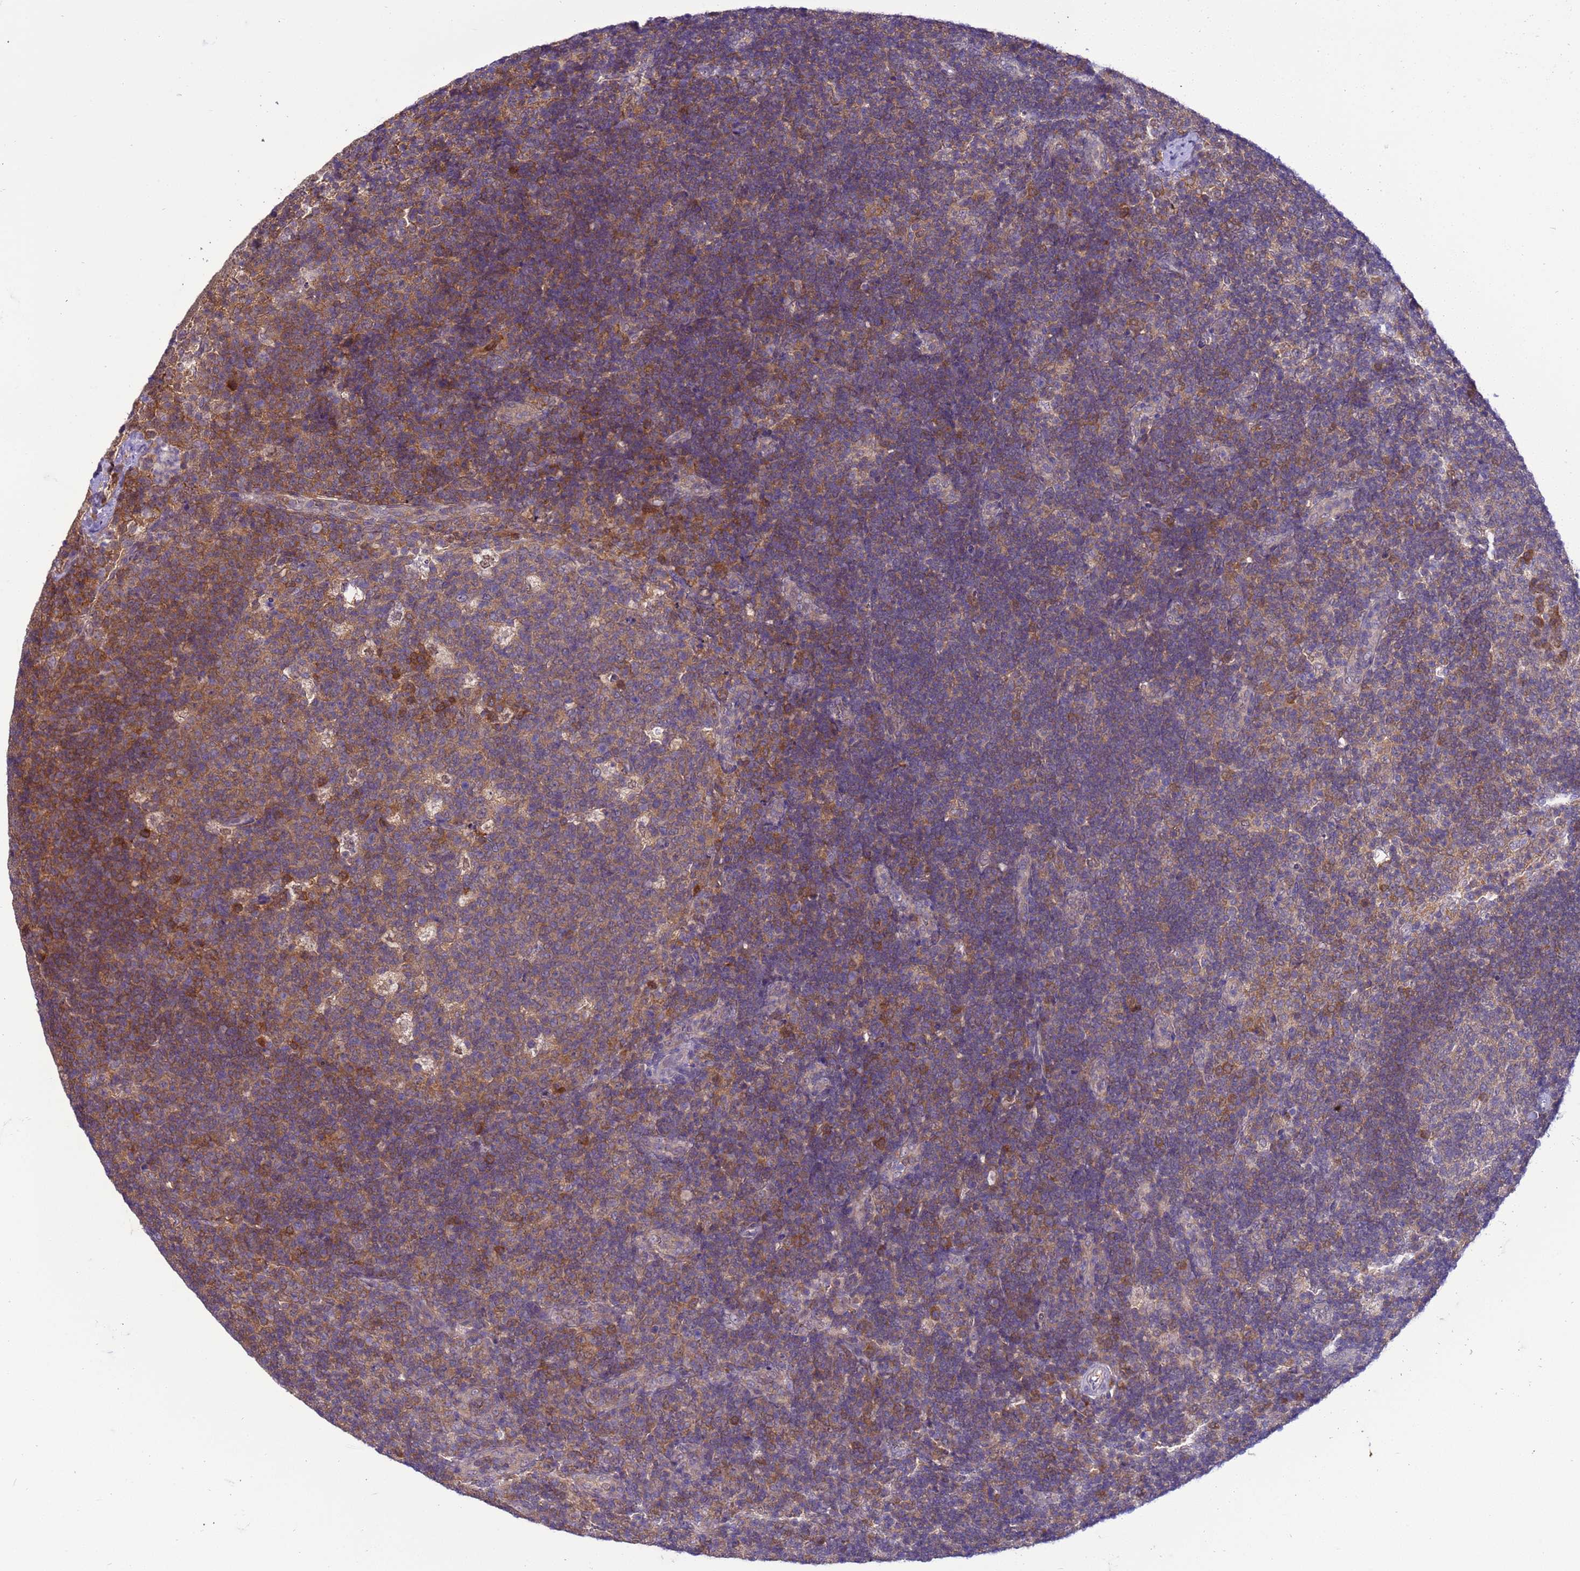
{"staining": {"intensity": "moderate", "quantity": "25%-75%", "location": "cytoplasmic/membranous"}, "tissue": "lymph node", "cell_type": "Germinal center cells", "image_type": "normal", "snomed": [{"axis": "morphology", "description": "Normal tissue, NOS"}, {"axis": "topography", "description": "Lymph node"}], "caption": "This micrograph displays immunohistochemistry staining of unremarkable lymph node, with medium moderate cytoplasmic/membranous expression in about 25%-75% of germinal center cells.", "gene": "DDI2", "patient": {"sex": "female", "age": 31}}